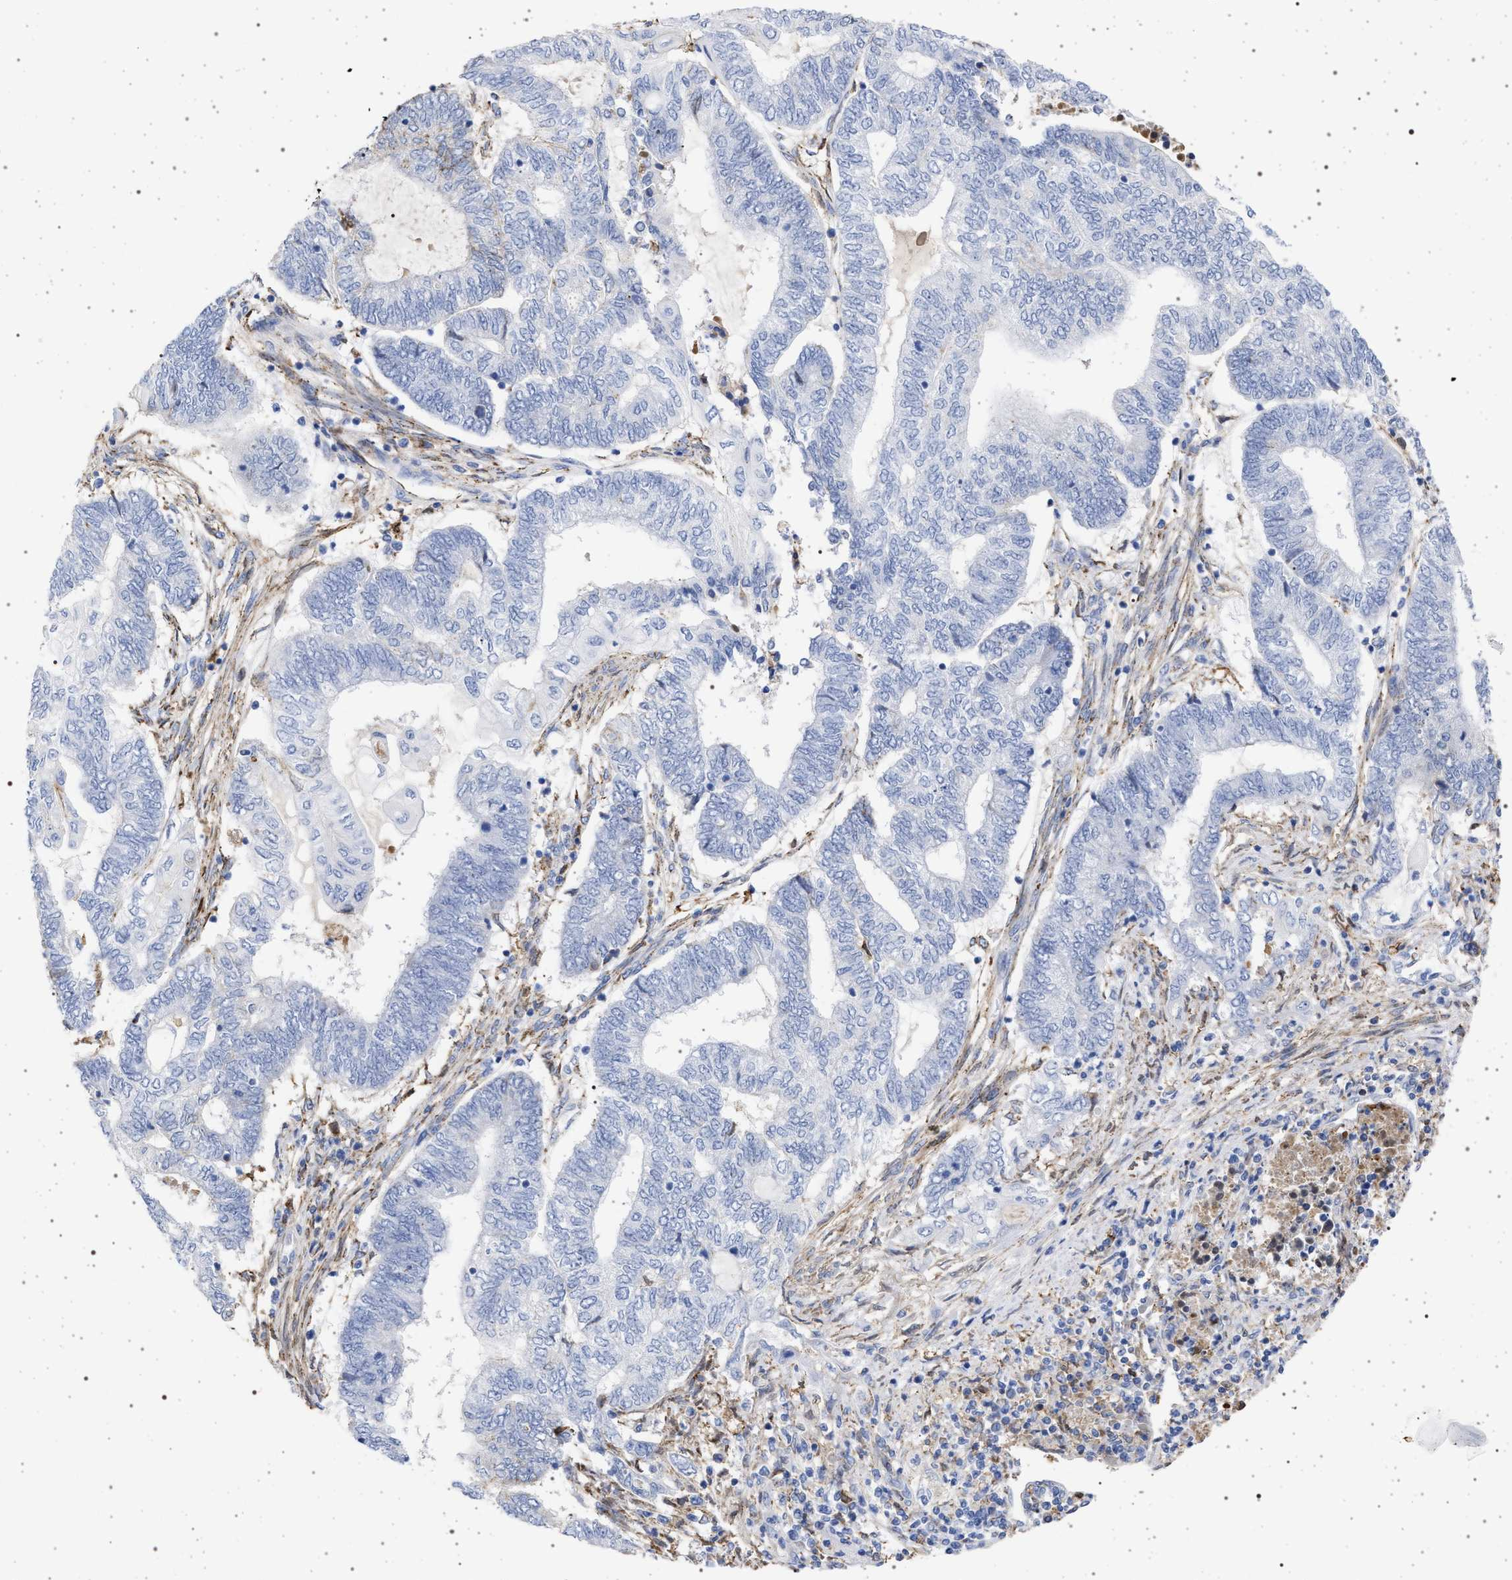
{"staining": {"intensity": "negative", "quantity": "none", "location": "none"}, "tissue": "endometrial cancer", "cell_type": "Tumor cells", "image_type": "cancer", "snomed": [{"axis": "morphology", "description": "Adenocarcinoma, NOS"}, {"axis": "topography", "description": "Uterus"}, {"axis": "topography", "description": "Endometrium"}], "caption": "This is an IHC micrograph of human endometrial cancer (adenocarcinoma). There is no expression in tumor cells.", "gene": "PLG", "patient": {"sex": "female", "age": 70}}